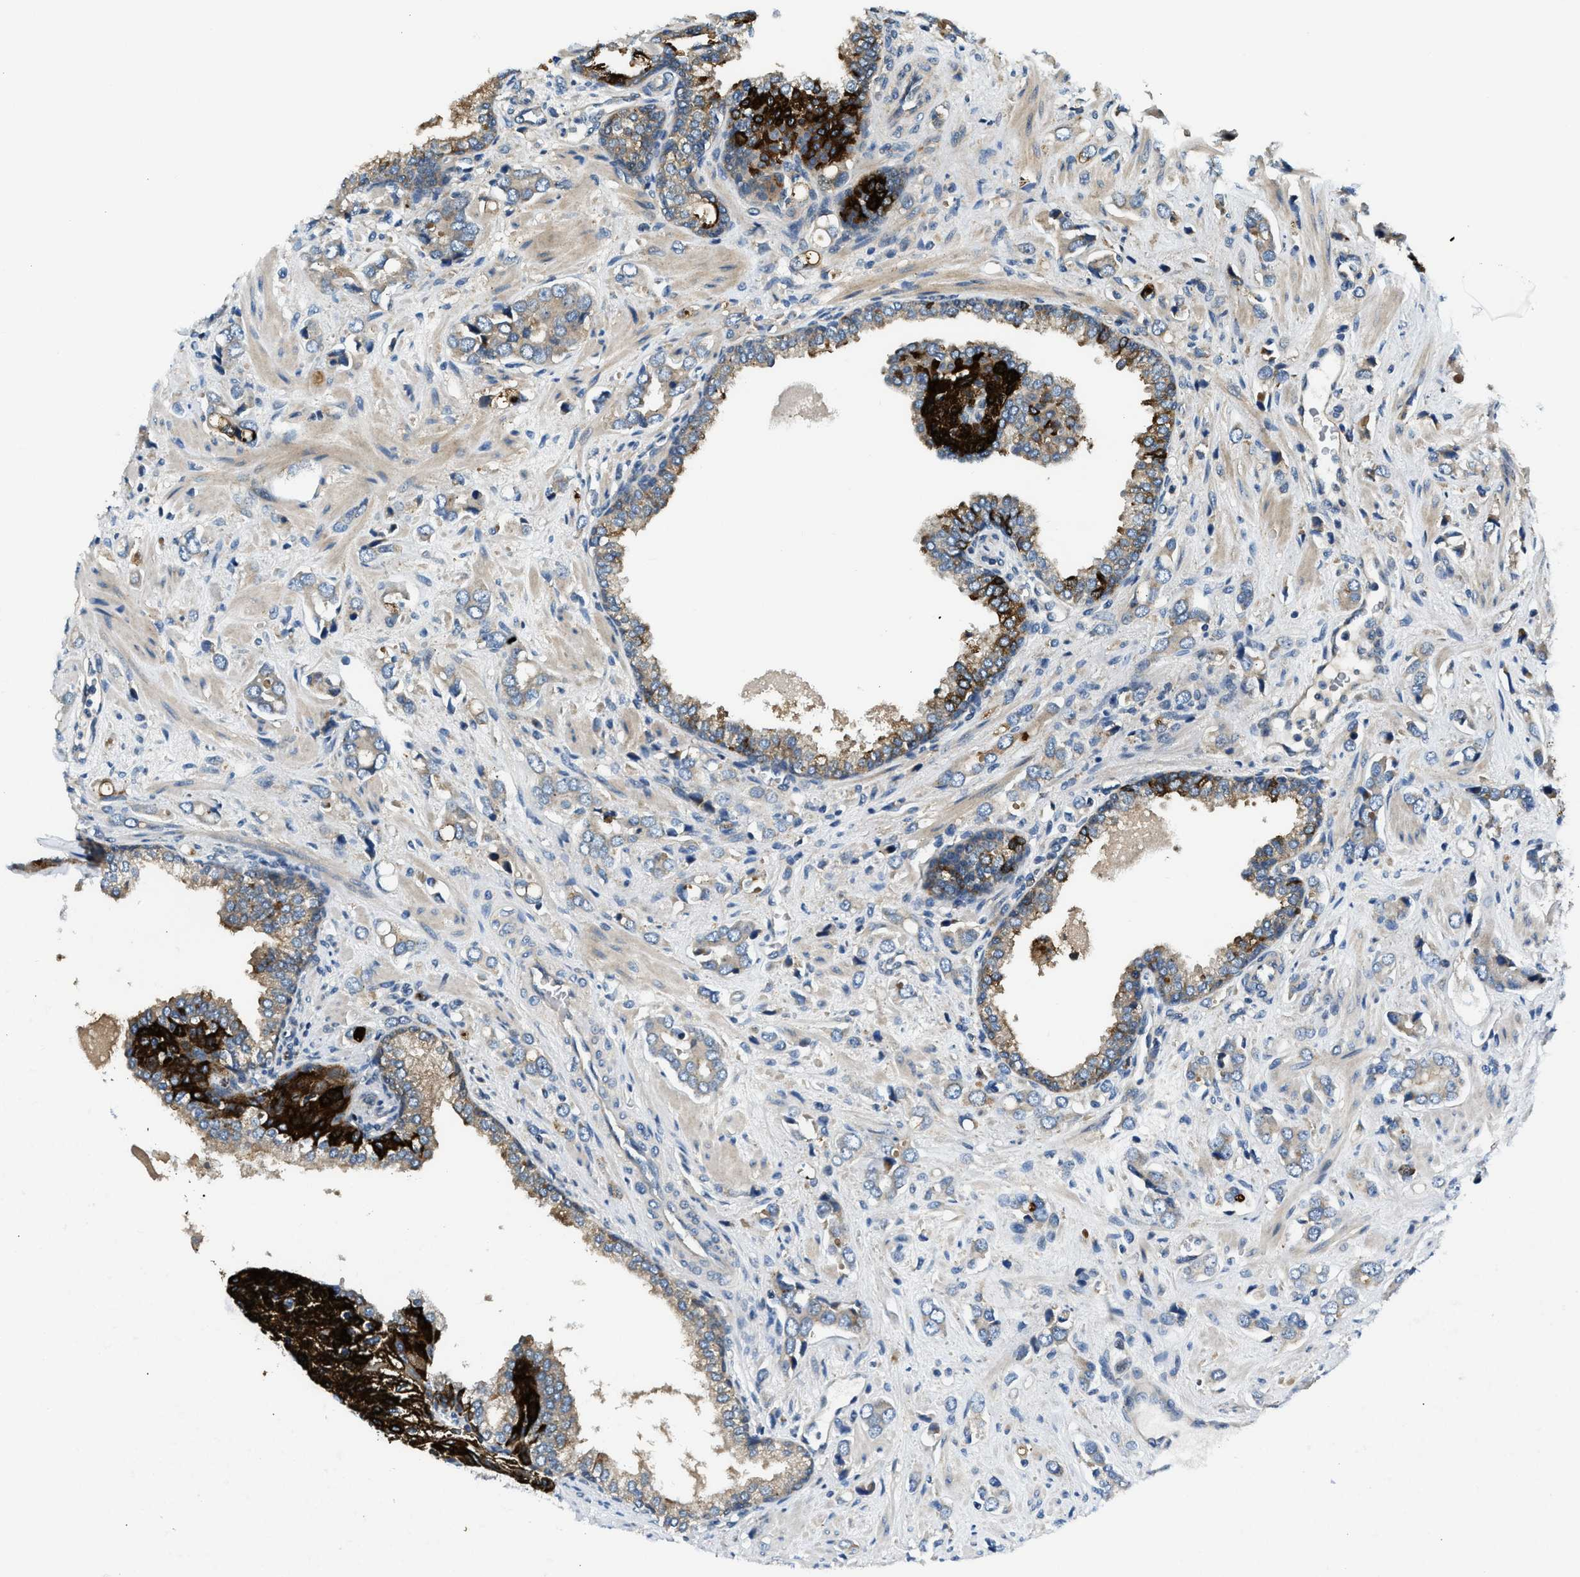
{"staining": {"intensity": "strong", "quantity": "25%-75%", "location": "cytoplasmic/membranous"}, "tissue": "prostate cancer", "cell_type": "Tumor cells", "image_type": "cancer", "snomed": [{"axis": "morphology", "description": "Adenocarcinoma, High grade"}, {"axis": "topography", "description": "Prostate"}], "caption": "Protein analysis of prostate adenocarcinoma (high-grade) tissue displays strong cytoplasmic/membranous positivity in about 25%-75% of tumor cells.", "gene": "IL3RA", "patient": {"sex": "male", "age": 52}}